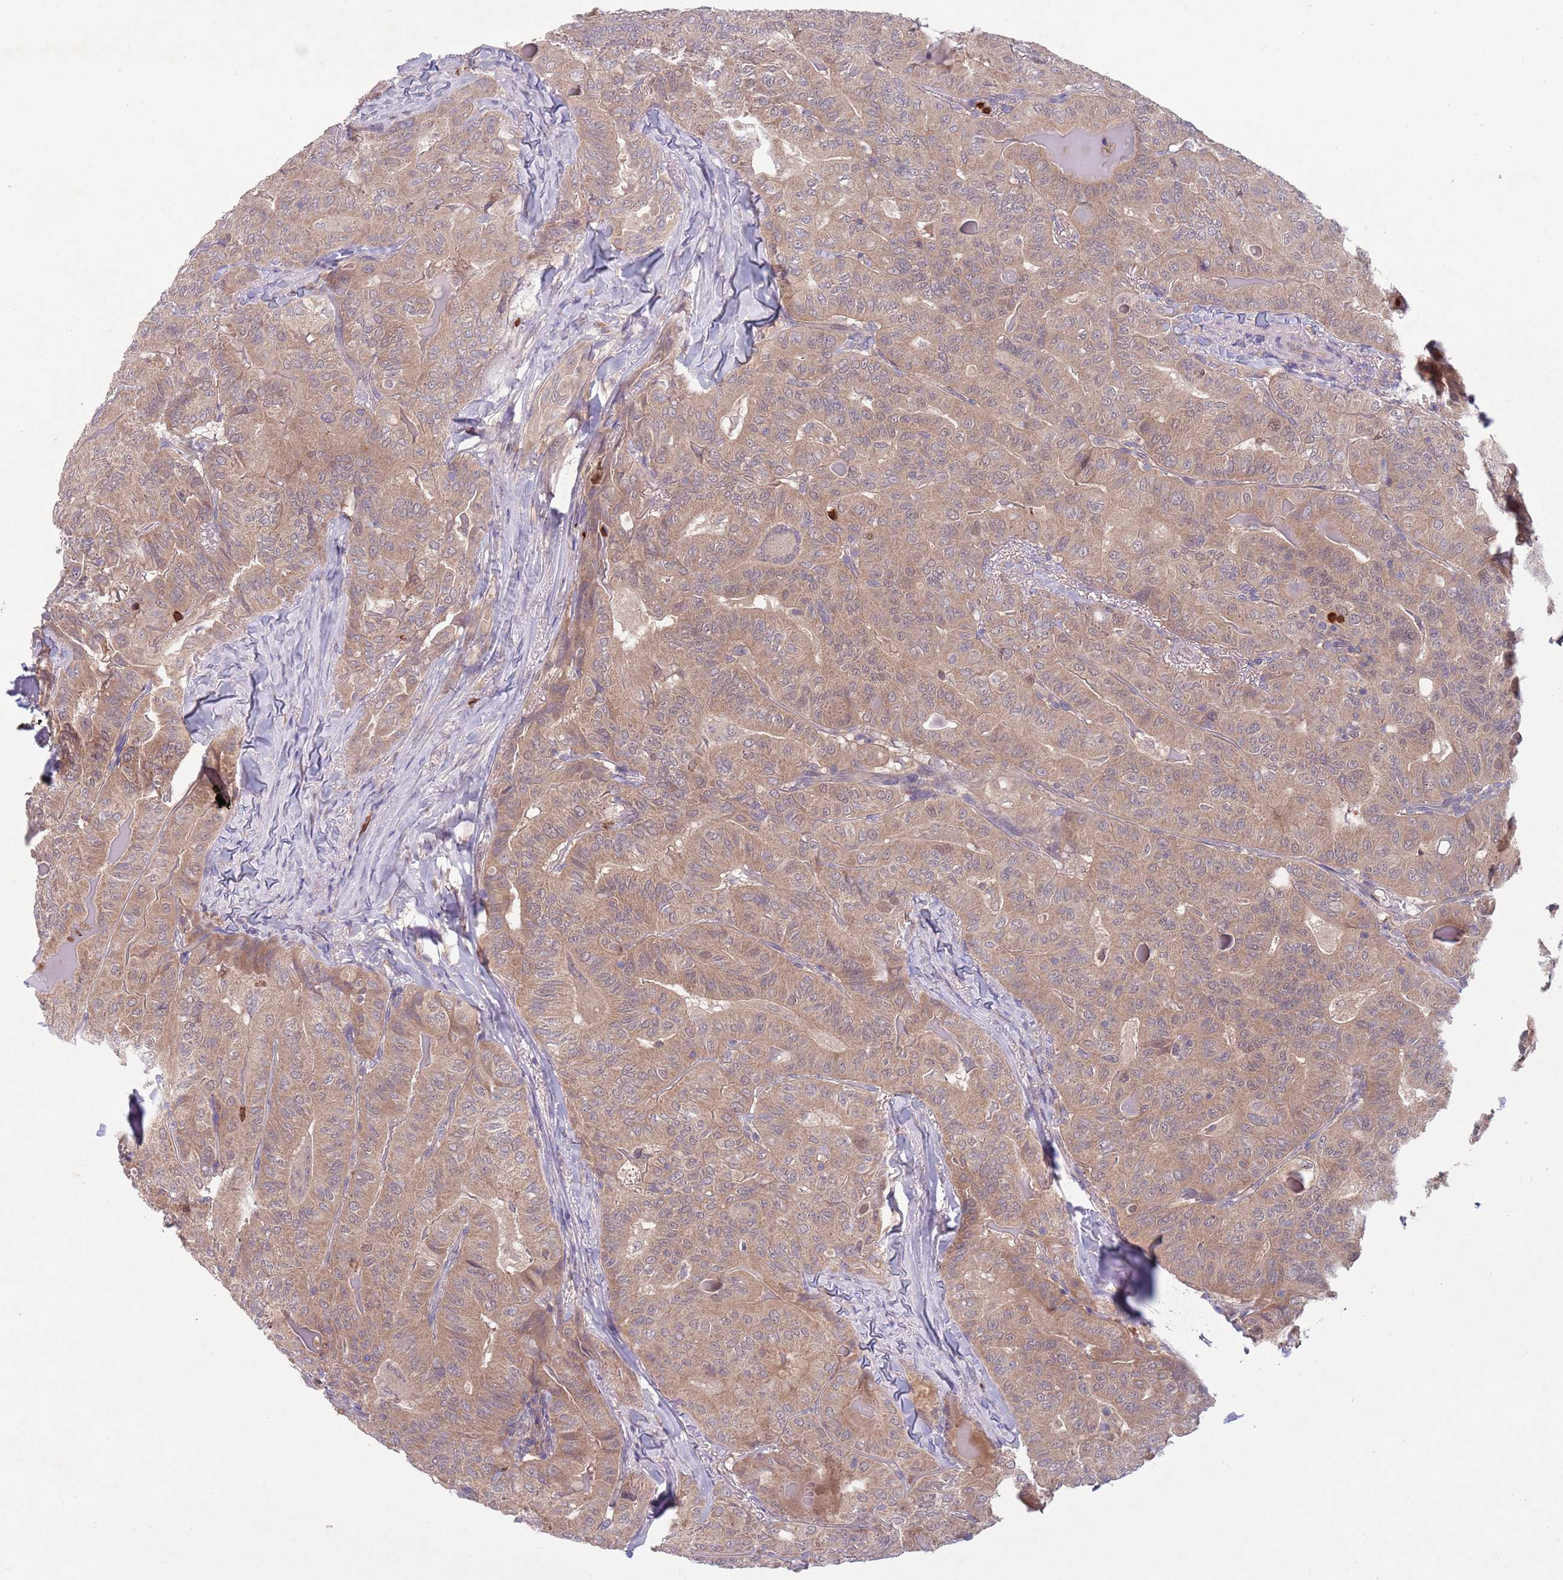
{"staining": {"intensity": "weak", "quantity": ">75%", "location": "cytoplasmic/membranous"}, "tissue": "thyroid cancer", "cell_type": "Tumor cells", "image_type": "cancer", "snomed": [{"axis": "morphology", "description": "Papillary adenocarcinoma, NOS"}, {"axis": "topography", "description": "Thyroid gland"}], "caption": "Brown immunohistochemical staining in thyroid papillary adenocarcinoma demonstrates weak cytoplasmic/membranous staining in approximately >75% of tumor cells.", "gene": "TYW1", "patient": {"sex": "female", "age": 68}}